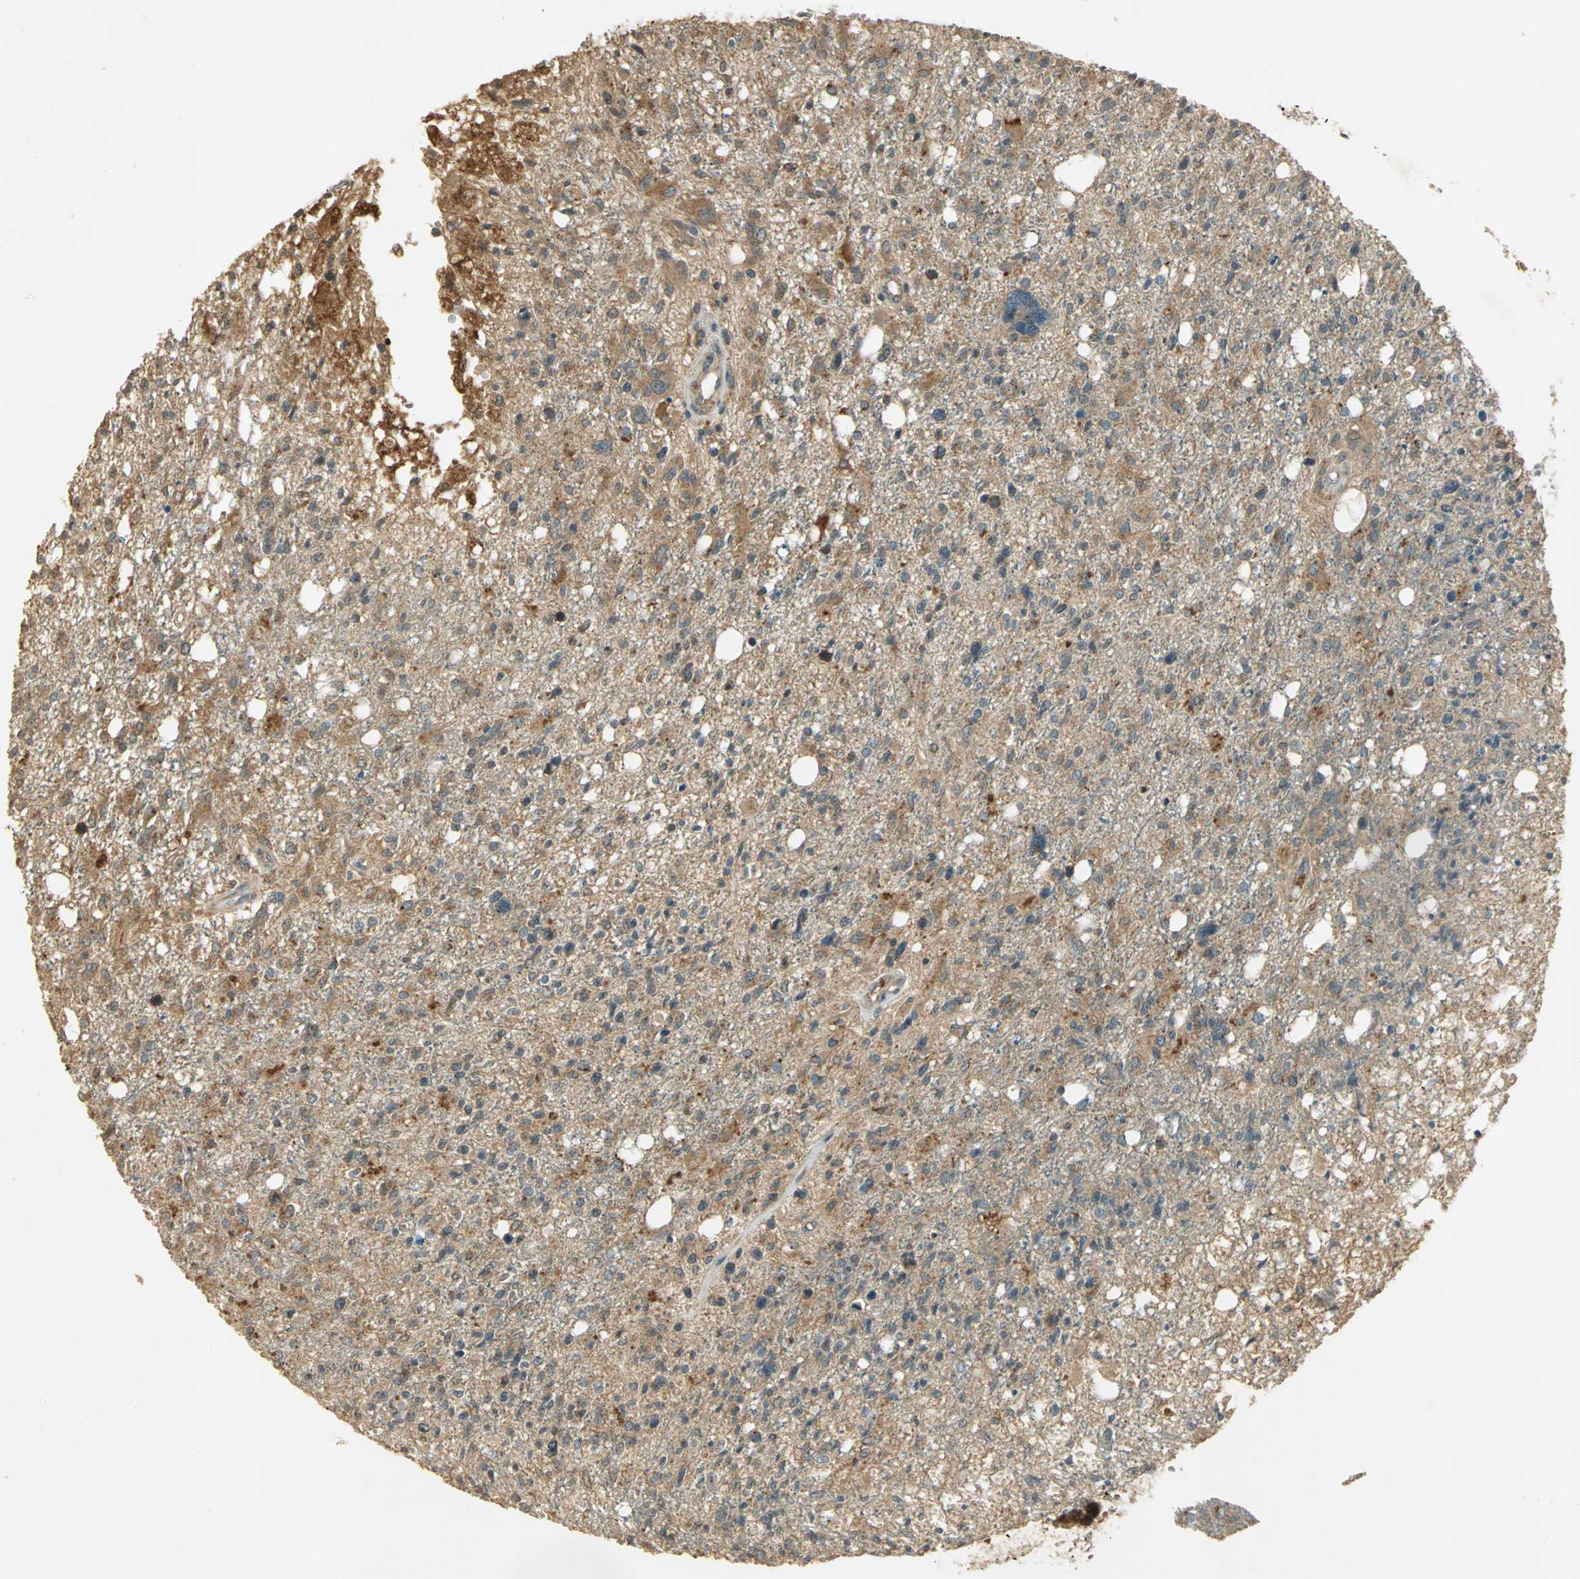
{"staining": {"intensity": "moderate", "quantity": "25%-75%", "location": "cytoplasmic/membranous"}, "tissue": "glioma", "cell_type": "Tumor cells", "image_type": "cancer", "snomed": [{"axis": "morphology", "description": "Glioma, malignant, High grade"}, {"axis": "topography", "description": "Cerebral cortex"}], "caption": "Malignant high-grade glioma tissue exhibits moderate cytoplasmic/membranous positivity in approximately 25%-75% of tumor cells, visualized by immunohistochemistry.", "gene": "KEAP1", "patient": {"sex": "male", "age": 76}}